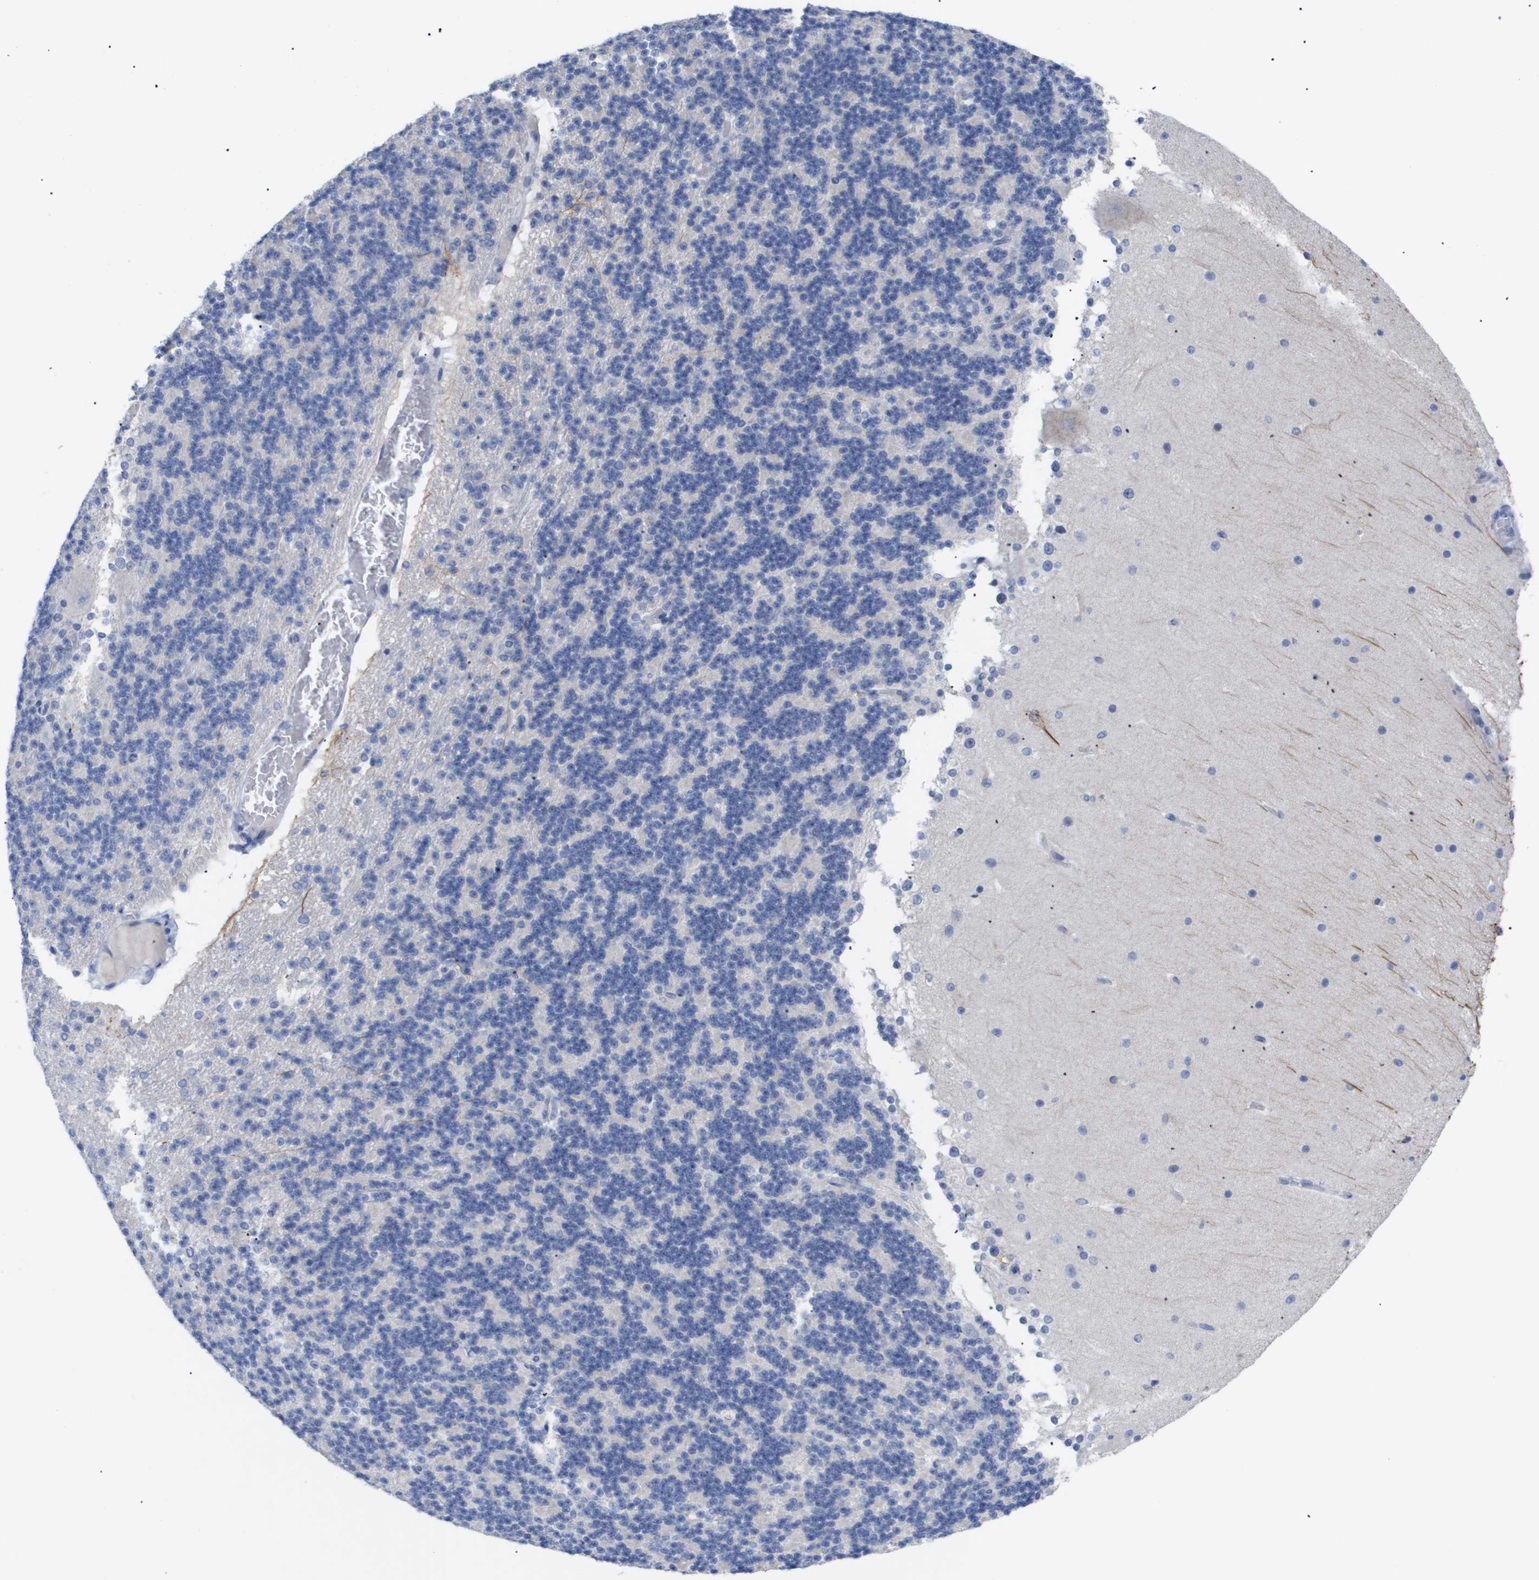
{"staining": {"intensity": "negative", "quantity": "none", "location": "none"}, "tissue": "cerebellum", "cell_type": "Cells in granular layer", "image_type": "normal", "snomed": [{"axis": "morphology", "description": "Normal tissue, NOS"}, {"axis": "topography", "description": "Cerebellum"}], "caption": "Immunohistochemical staining of unremarkable human cerebellum displays no significant staining in cells in granular layer.", "gene": "CAV3", "patient": {"sex": "female", "age": 19}}